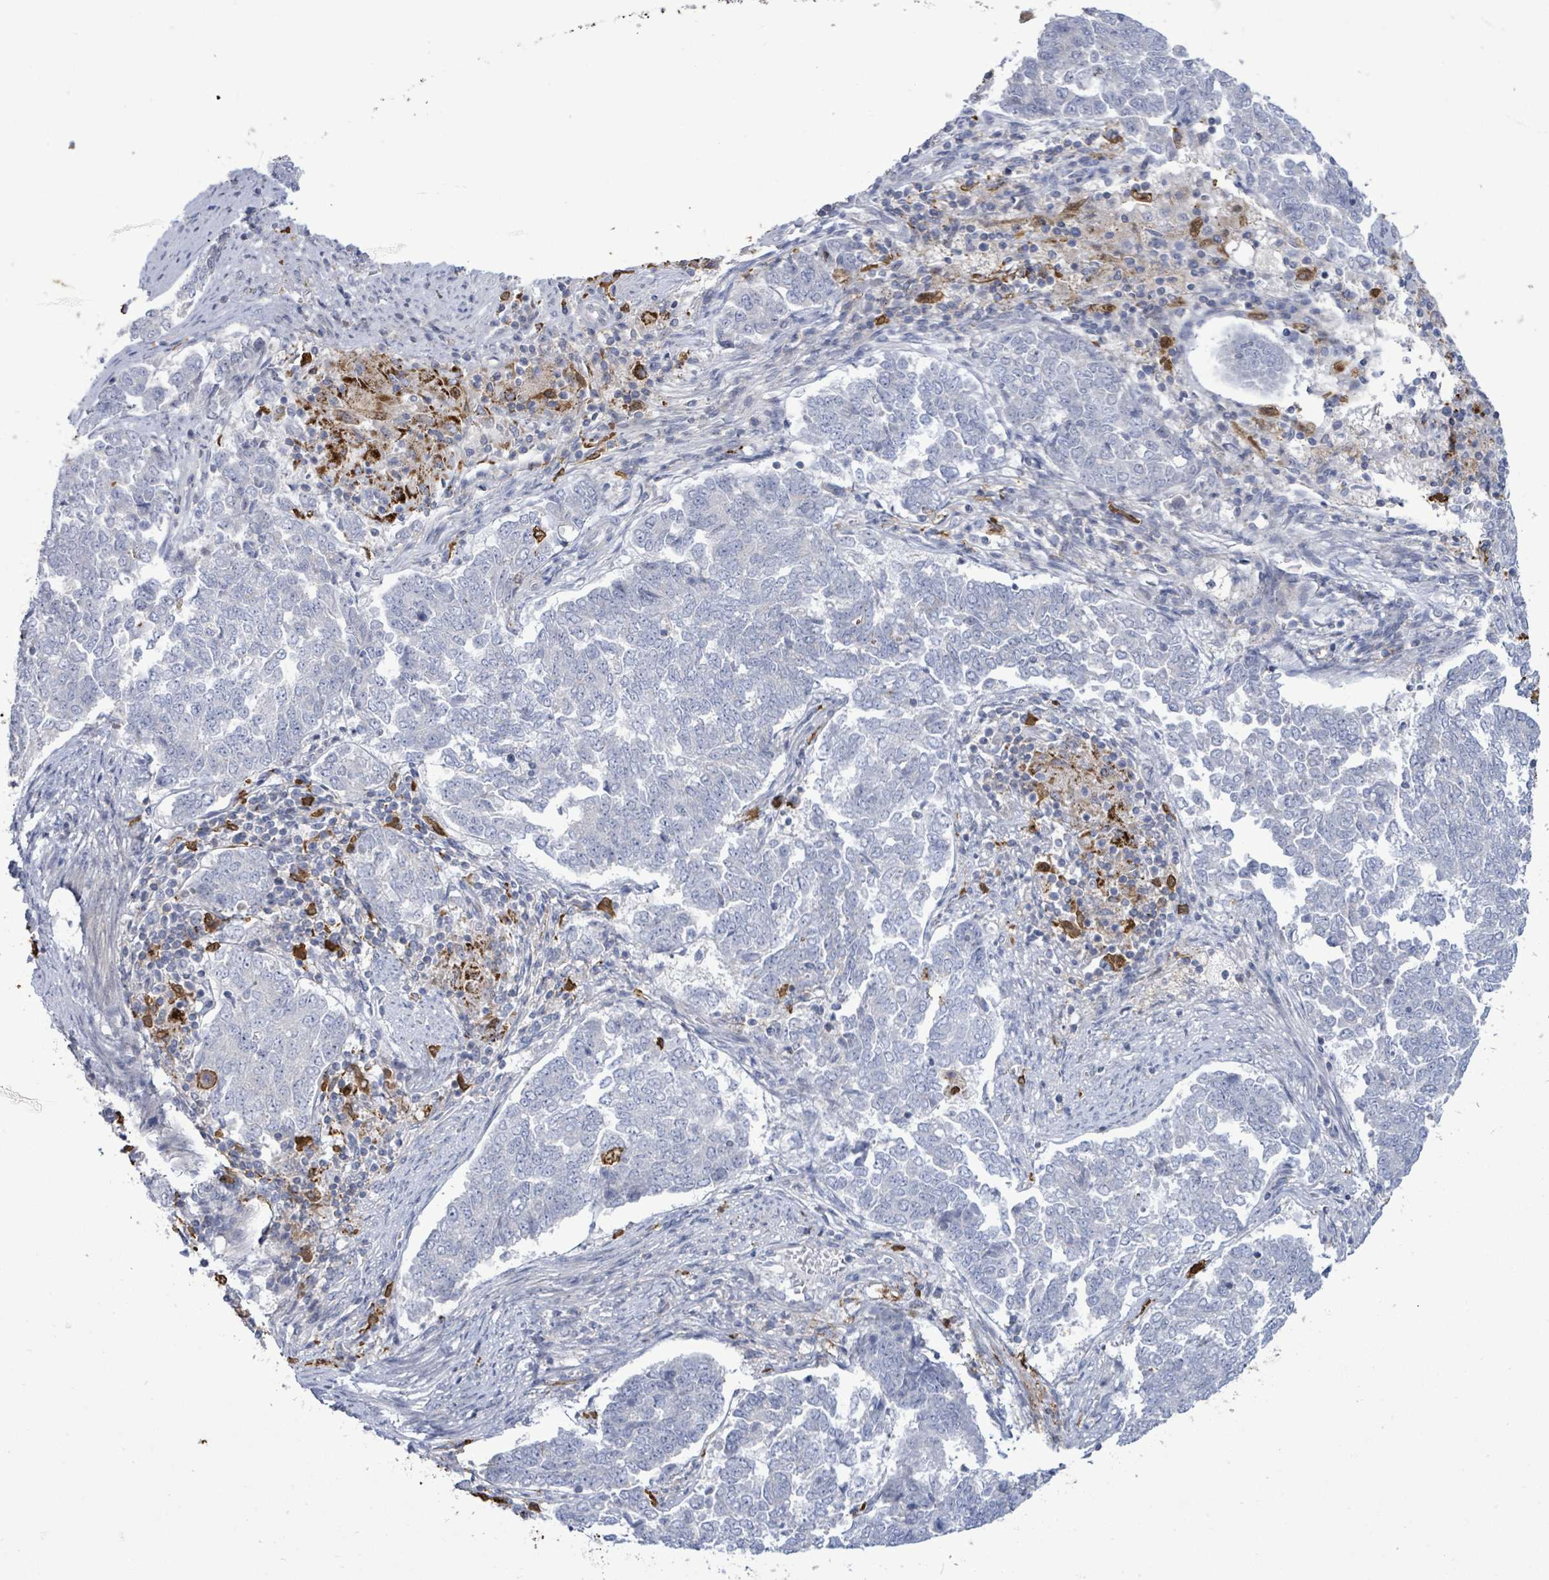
{"staining": {"intensity": "negative", "quantity": "none", "location": "none"}, "tissue": "endometrial cancer", "cell_type": "Tumor cells", "image_type": "cancer", "snomed": [{"axis": "morphology", "description": "Adenocarcinoma, NOS"}, {"axis": "topography", "description": "Endometrium"}], "caption": "An image of human endometrial cancer (adenocarcinoma) is negative for staining in tumor cells. The staining was performed using DAB to visualize the protein expression in brown, while the nuclei were stained in blue with hematoxylin (Magnification: 20x).", "gene": "FAM210A", "patient": {"sex": "female", "age": 80}}